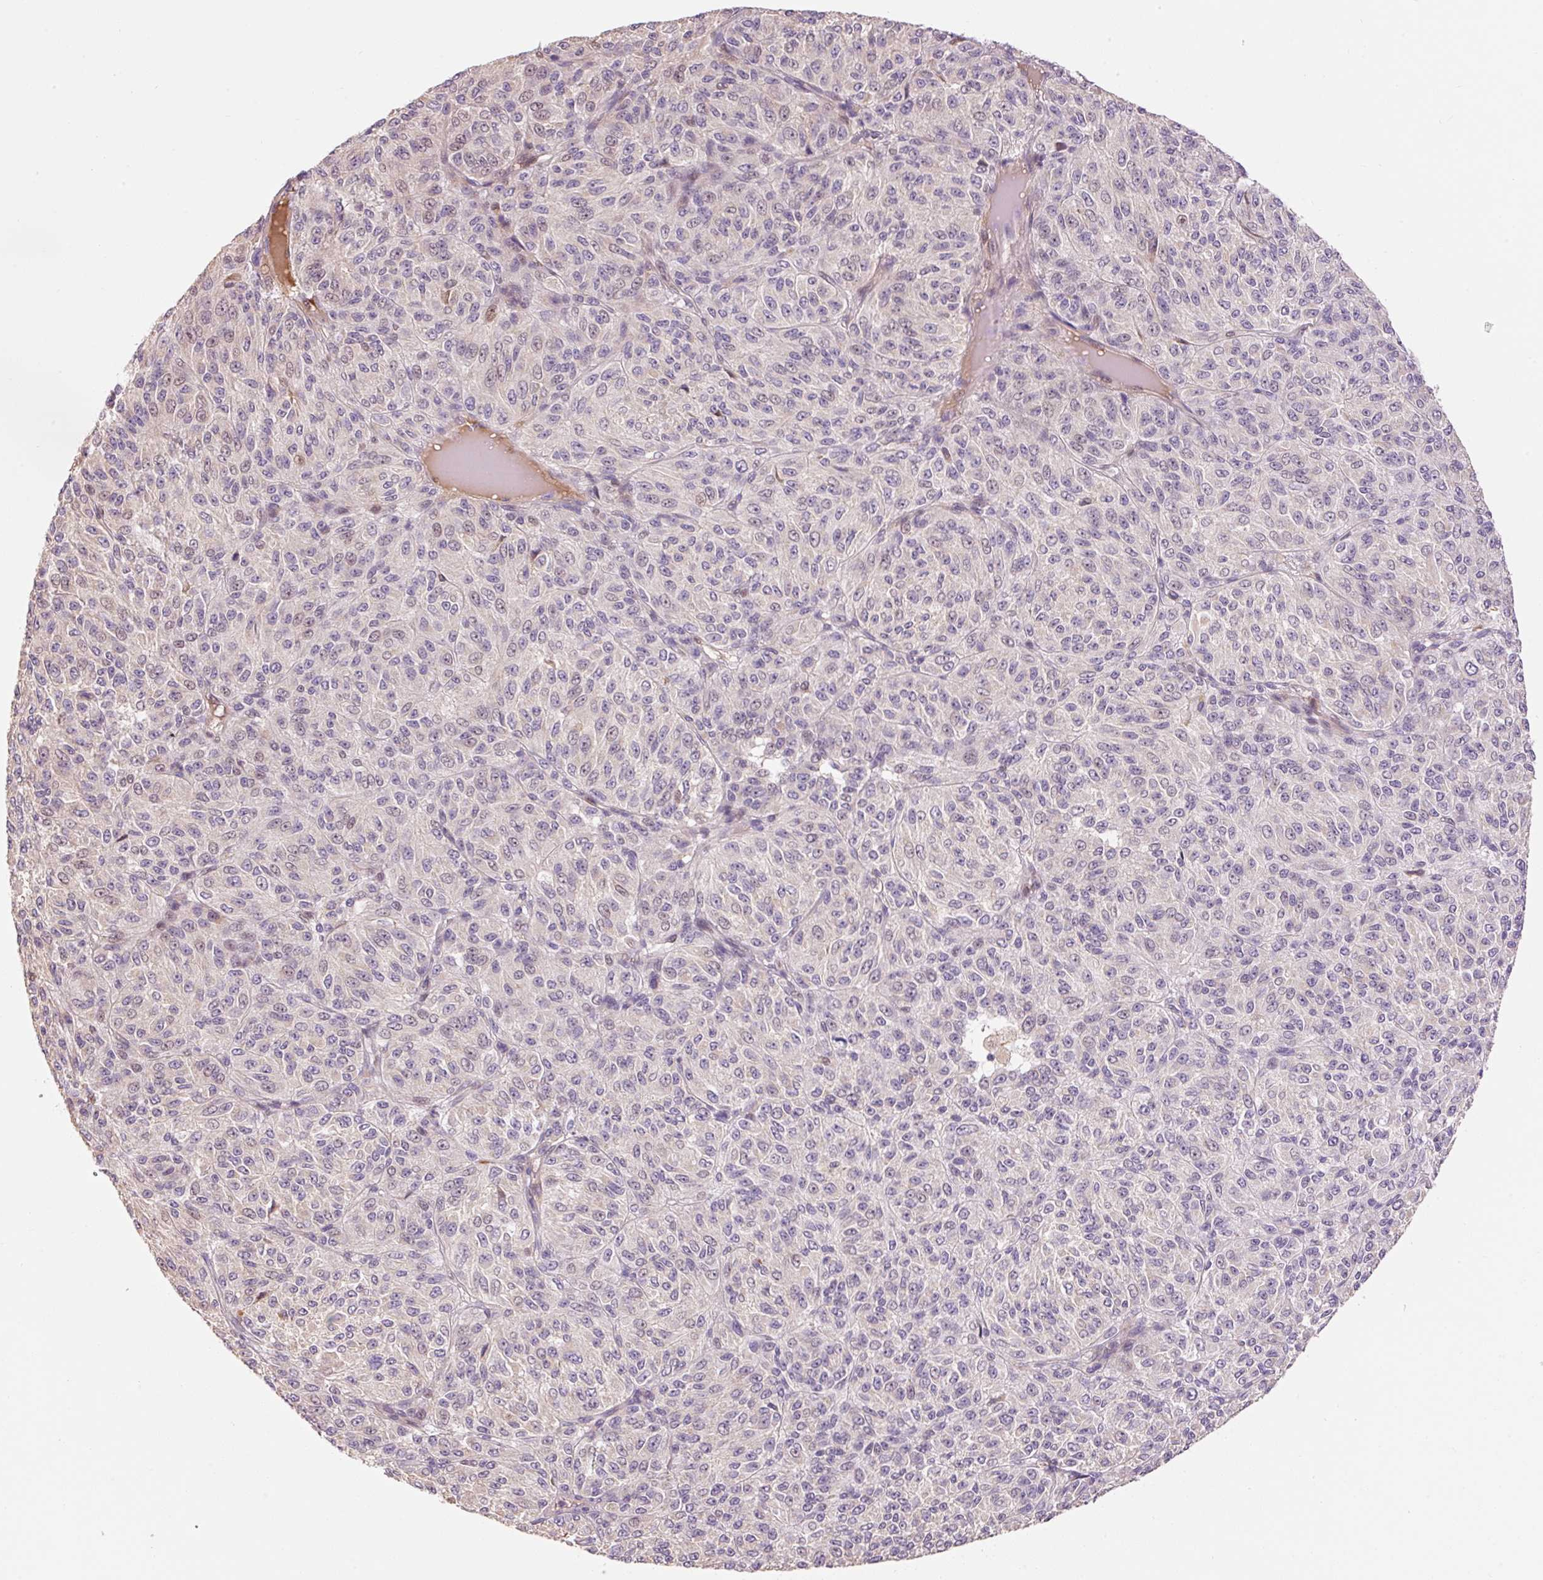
{"staining": {"intensity": "negative", "quantity": "none", "location": "none"}, "tissue": "melanoma", "cell_type": "Tumor cells", "image_type": "cancer", "snomed": [{"axis": "morphology", "description": "Malignant melanoma, Metastatic site"}, {"axis": "topography", "description": "Brain"}], "caption": "Tumor cells are negative for protein expression in human malignant melanoma (metastatic site).", "gene": "CMTM8", "patient": {"sex": "female", "age": 56}}